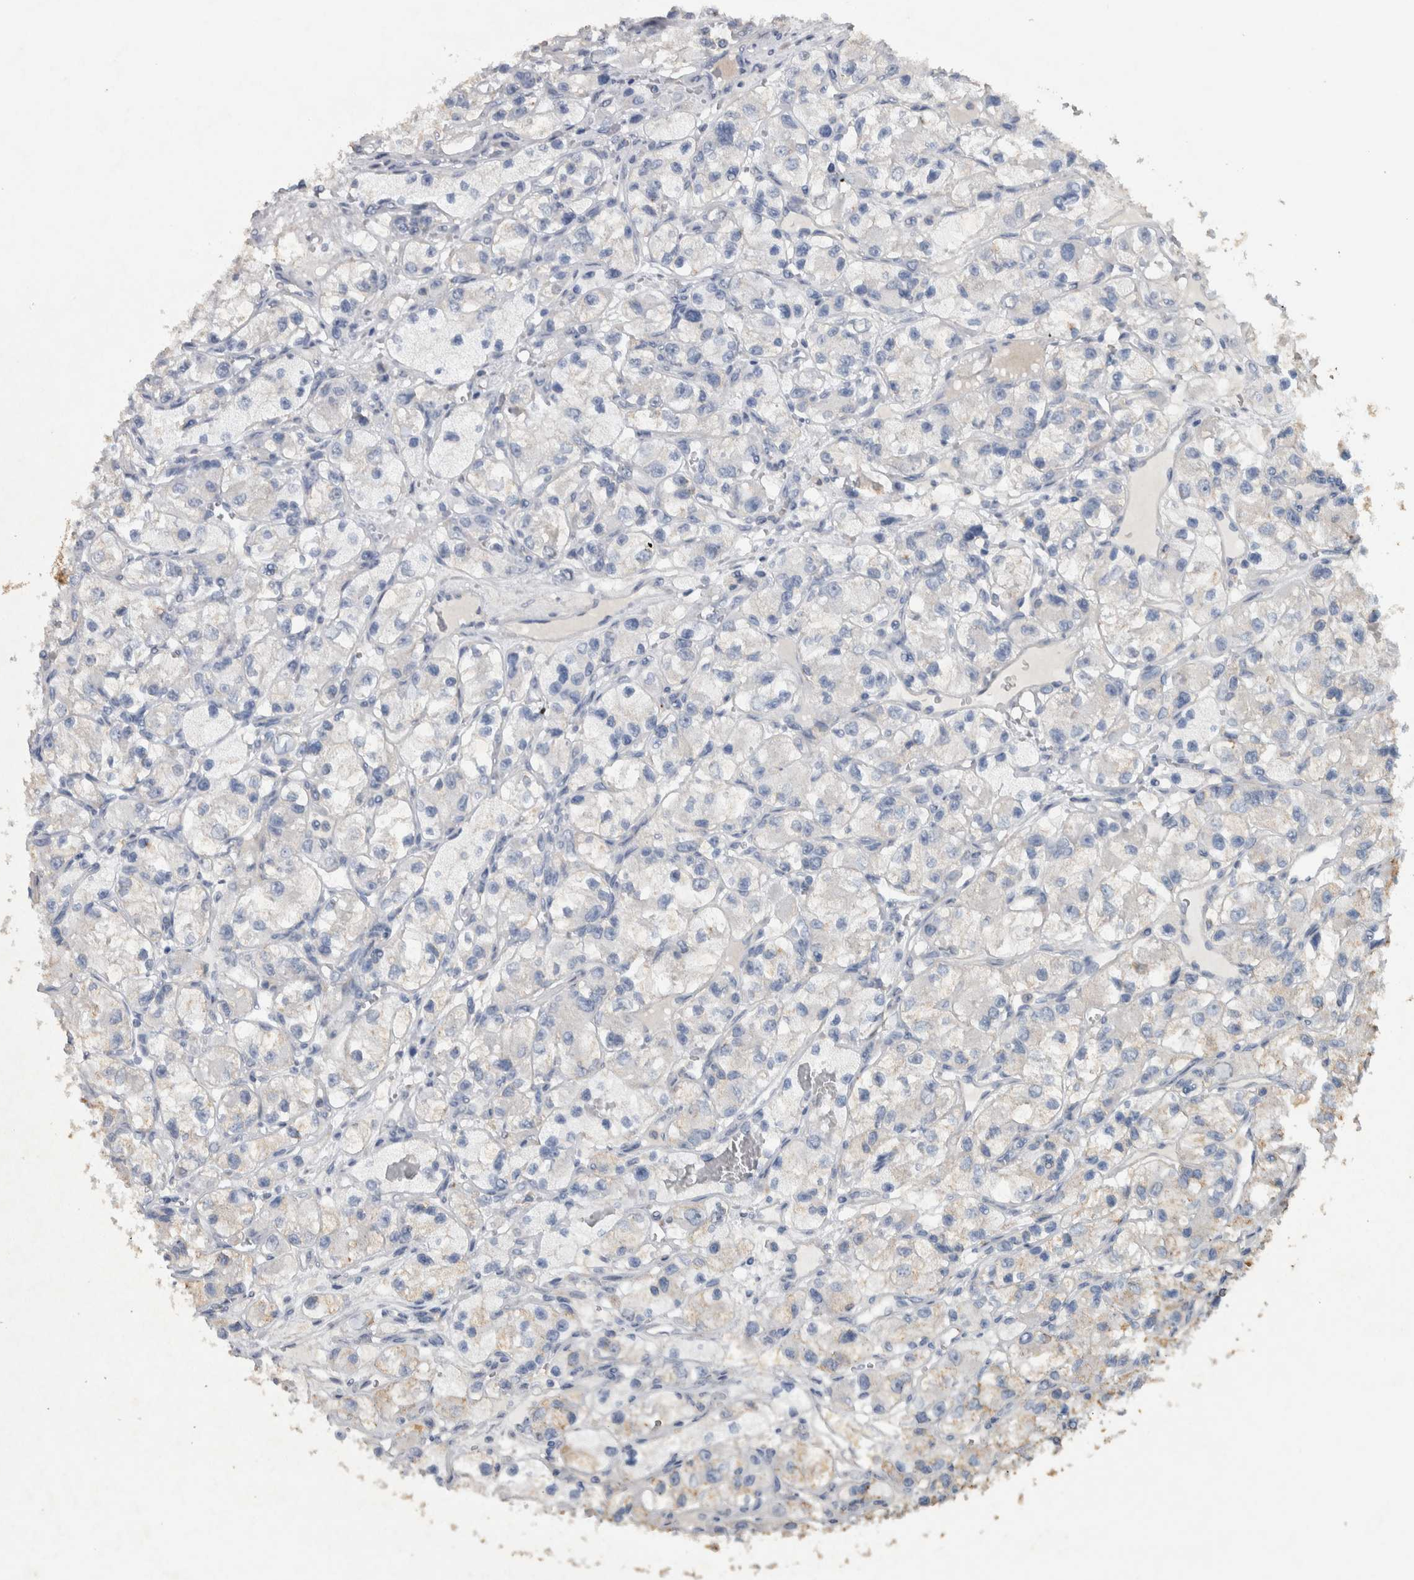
{"staining": {"intensity": "negative", "quantity": "none", "location": "none"}, "tissue": "renal cancer", "cell_type": "Tumor cells", "image_type": "cancer", "snomed": [{"axis": "morphology", "description": "Adenocarcinoma, NOS"}, {"axis": "topography", "description": "Kidney"}], "caption": "Tumor cells are negative for protein expression in human renal cancer (adenocarcinoma).", "gene": "NT5C2", "patient": {"sex": "female", "age": 57}}